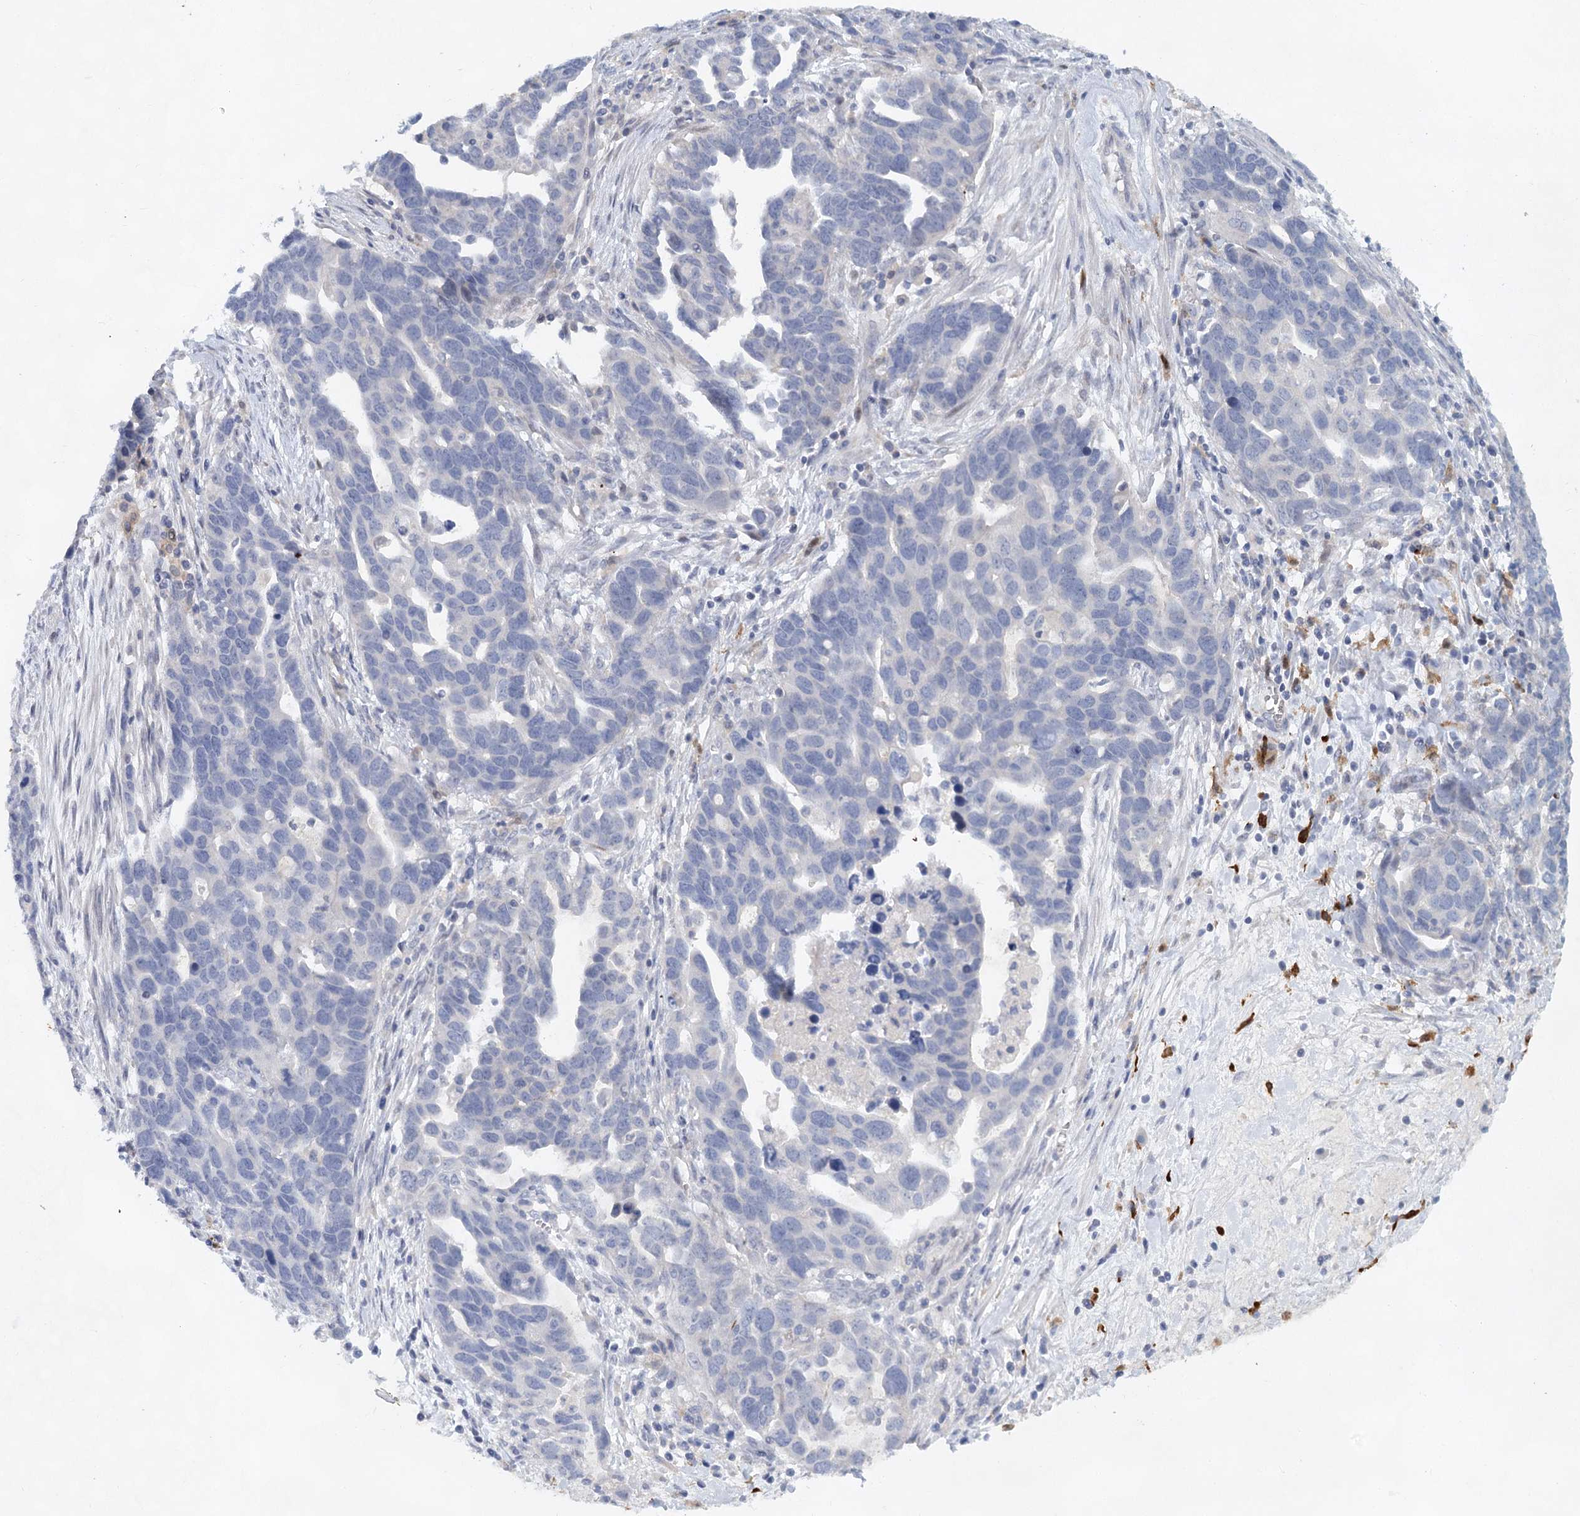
{"staining": {"intensity": "negative", "quantity": "none", "location": "none"}, "tissue": "ovarian cancer", "cell_type": "Tumor cells", "image_type": "cancer", "snomed": [{"axis": "morphology", "description": "Cystadenocarcinoma, serous, NOS"}, {"axis": "topography", "description": "Ovary"}], "caption": "Ovarian cancer was stained to show a protein in brown. There is no significant expression in tumor cells. (Immunohistochemistry, brightfield microscopy, high magnification).", "gene": "SLC19A3", "patient": {"sex": "female", "age": 54}}